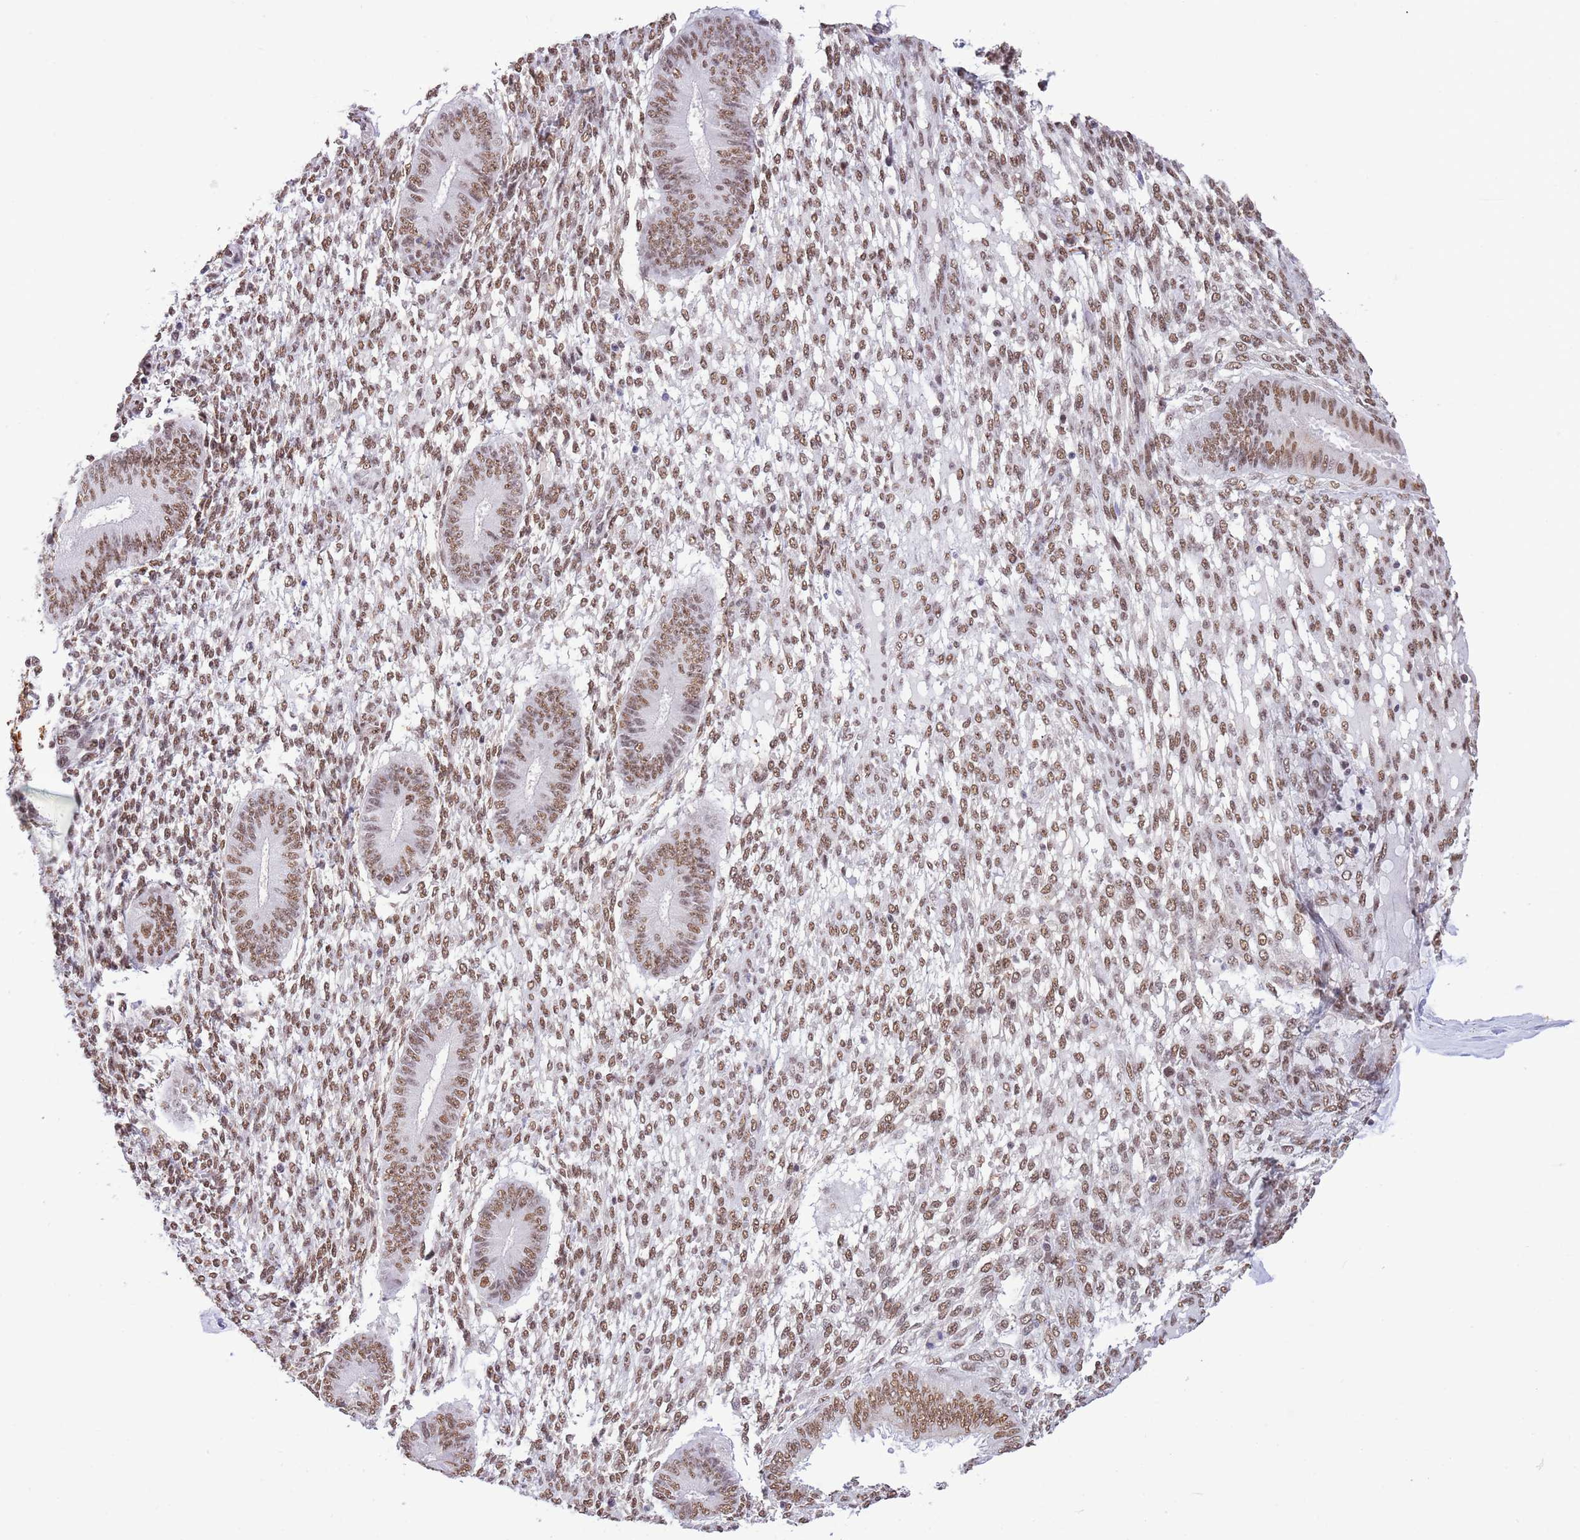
{"staining": {"intensity": "moderate", "quantity": ">75%", "location": "nuclear"}, "tissue": "endometrium", "cell_type": "Cells in endometrial stroma", "image_type": "normal", "snomed": [{"axis": "morphology", "description": "Normal tissue, NOS"}, {"axis": "topography", "description": "Endometrium"}], "caption": "Immunohistochemistry (IHC) of unremarkable endometrium reveals medium levels of moderate nuclear positivity in approximately >75% of cells in endometrial stroma. The protein is shown in brown color, while the nuclei are stained blue.", "gene": "TRIM32", "patient": {"sex": "female", "age": 49}}